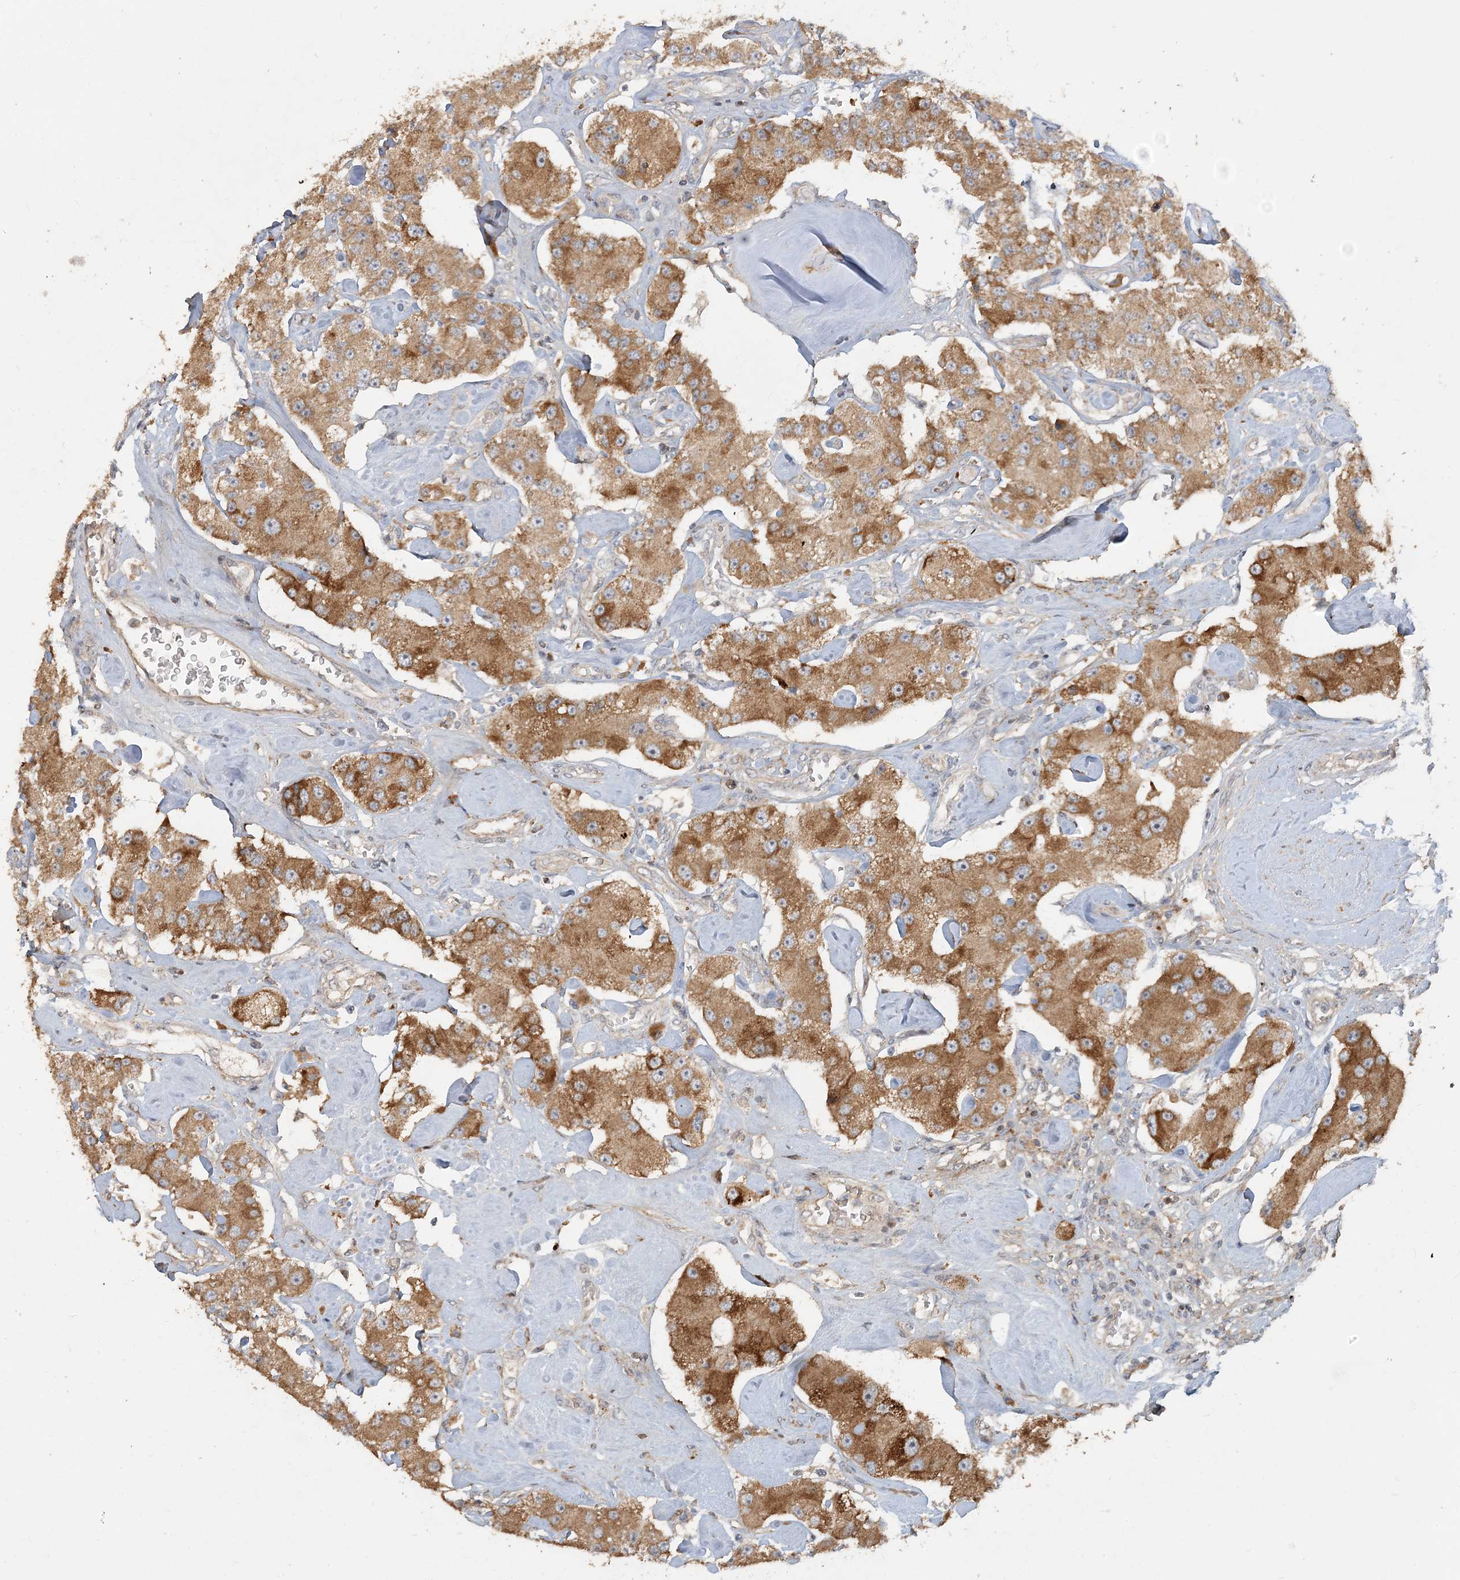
{"staining": {"intensity": "strong", "quantity": ">75%", "location": "cytoplasmic/membranous"}, "tissue": "carcinoid", "cell_type": "Tumor cells", "image_type": "cancer", "snomed": [{"axis": "morphology", "description": "Carcinoid, malignant, NOS"}, {"axis": "topography", "description": "Pancreas"}], "caption": "Immunohistochemistry photomicrograph of carcinoid stained for a protein (brown), which reveals high levels of strong cytoplasmic/membranous expression in about >75% of tumor cells.", "gene": "TRAIP", "patient": {"sex": "male", "age": 41}}